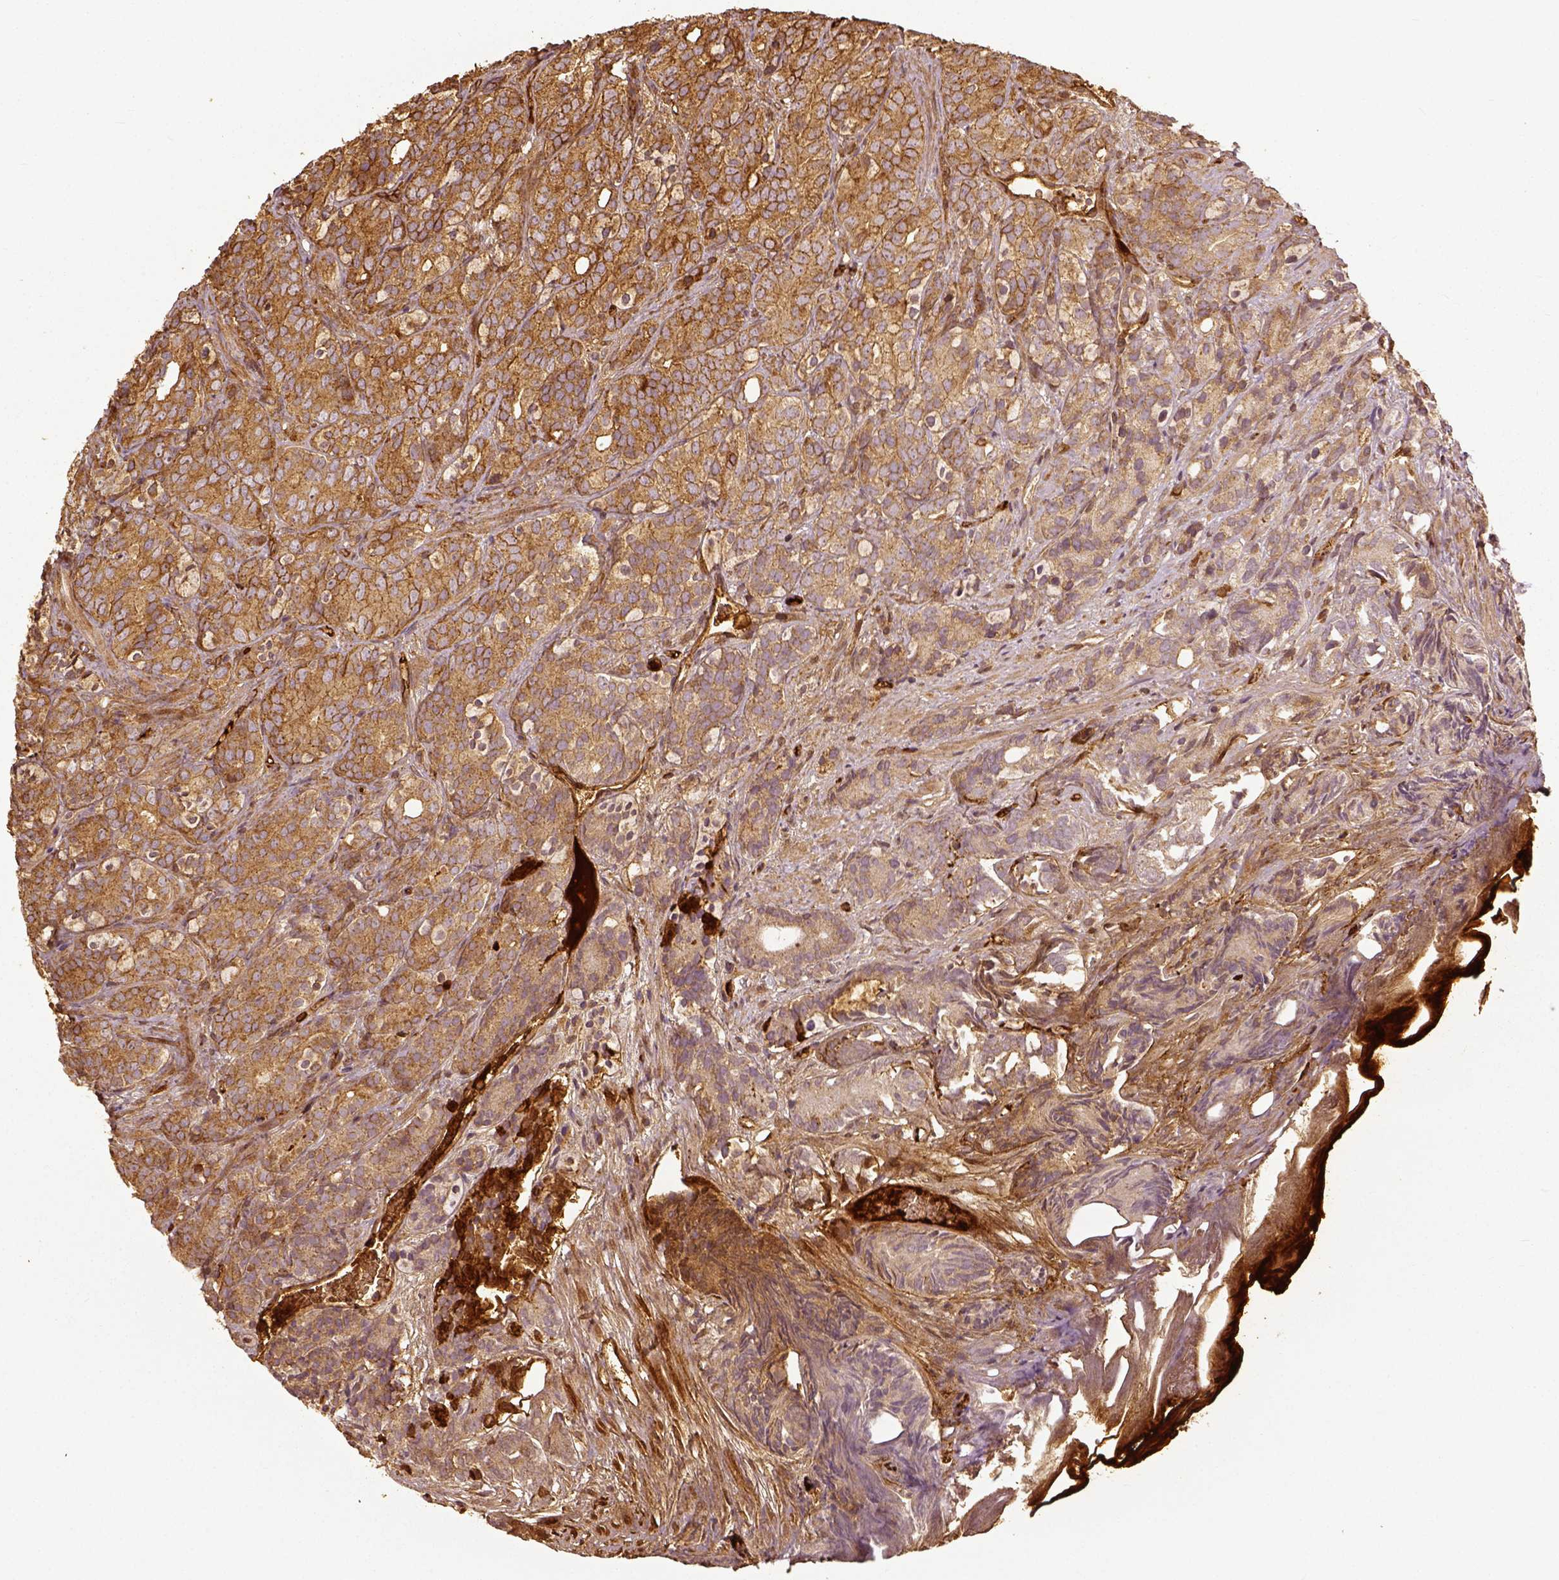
{"staining": {"intensity": "moderate", "quantity": ">75%", "location": "cytoplasmic/membranous"}, "tissue": "prostate cancer", "cell_type": "Tumor cells", "image_type": "cancer", "snomed": [{"axis": "morphology", "description": "Adenocarcinoma, High grade"}, {"axis": "topography", "description": "Prostate"}], "caption": "This histopathology image demonstrates IHC staining of human prostate cancer, with medium moderate cytoplasmic/membranous staining in about >75% of tumor cells.", "gene": "VEGFA", "patient": {"sex": "male", "age": 84}}